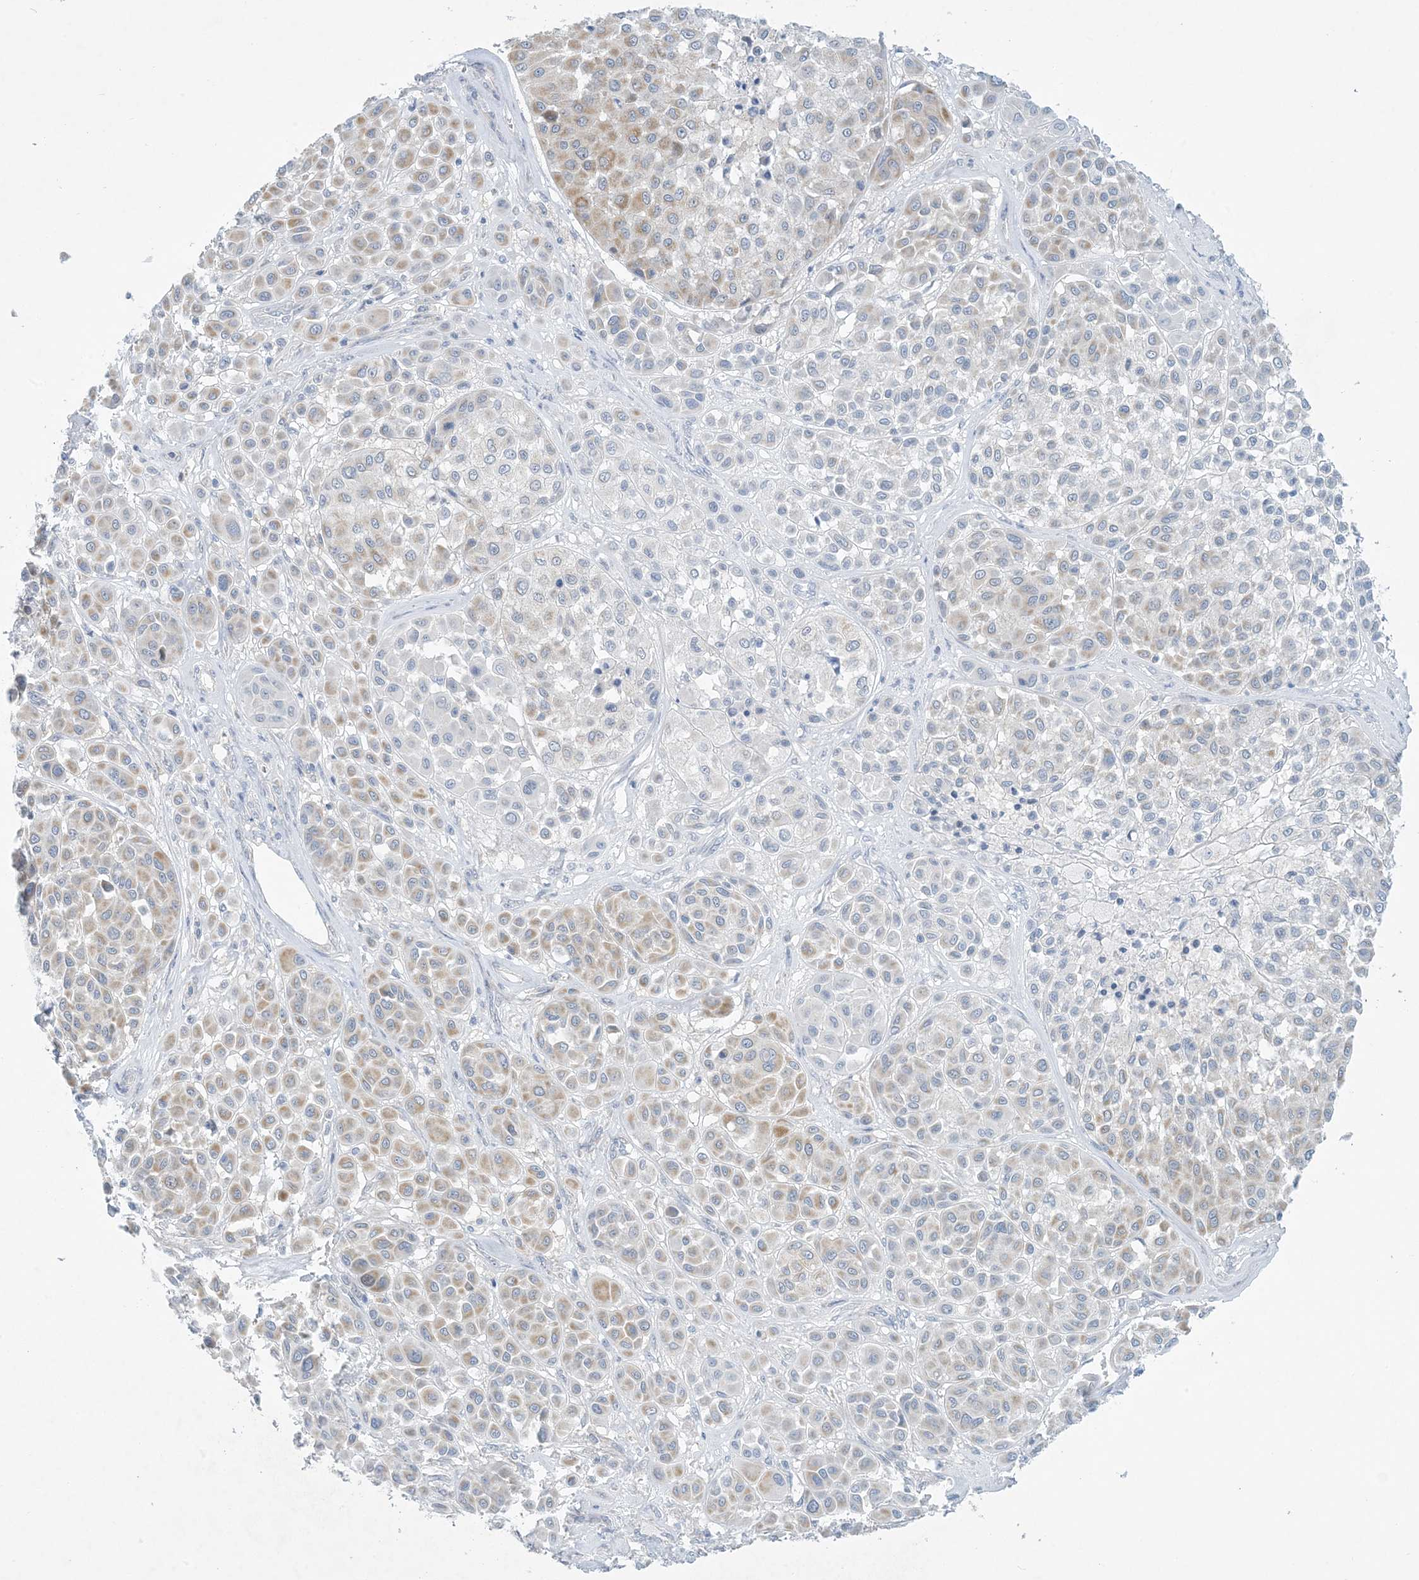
{"staining": {"intensity": "weak", "quantity": "25%-75%", "location": "cytoplasmic/membranous"}, "tissue": "melanoma", "cell_type": "Tumor cells", "image_type": "cancer", "snomed": [{"axis": "morphology", "description": "Malignant melanoma, Metastatic site"}, {"axis": "topography", "description": "Soft tissue"}], "caption": "Melanoma tissue shows weak cytoplasmic/membranous positivity in about 25%-75% of tumor cells, visualized by immunohistochemistry.", "gene": "MRPS18A", "patient": {"sex": "male", "age": 41}}